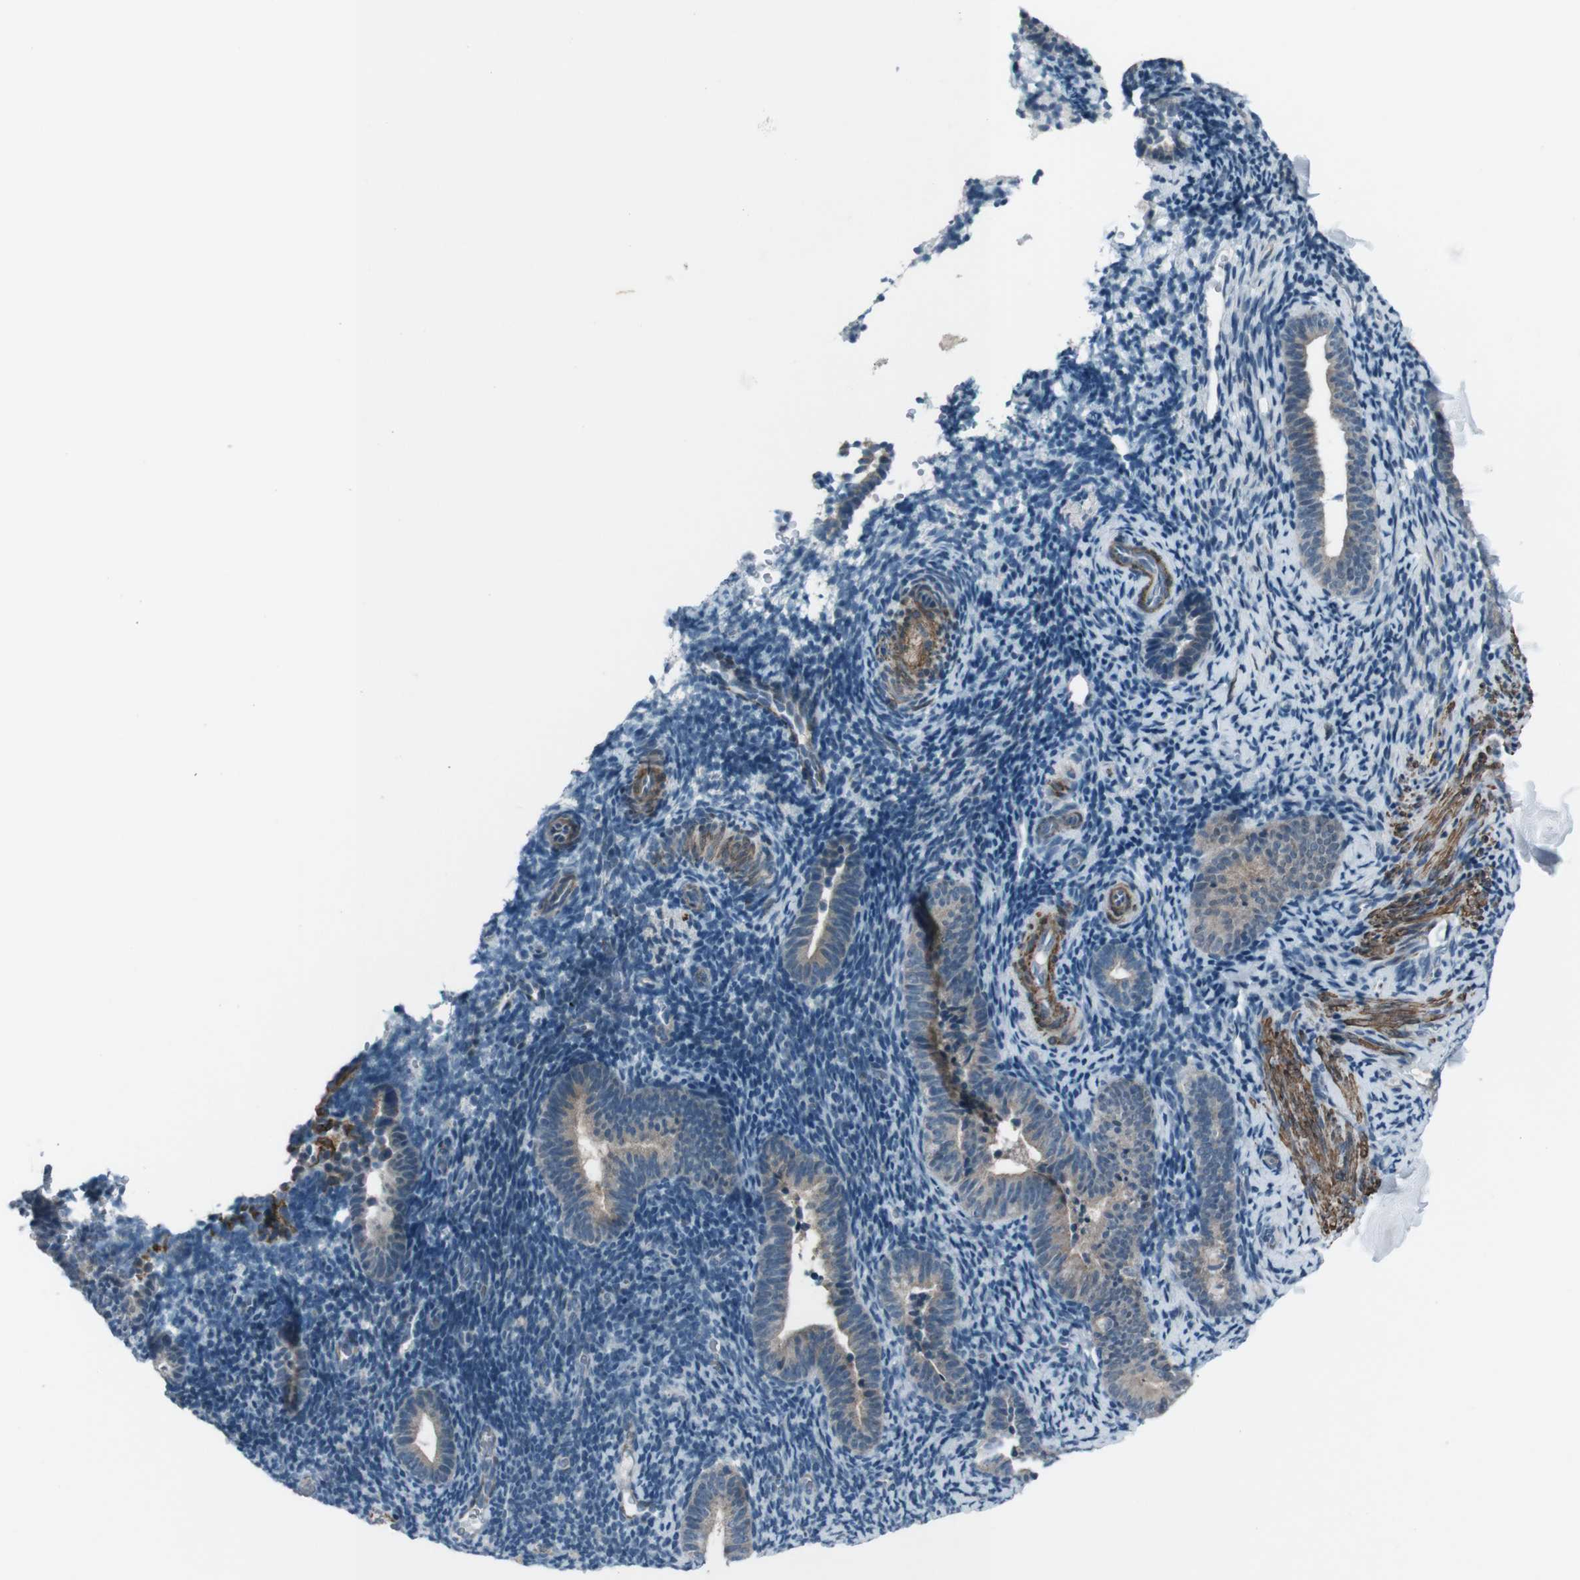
{"staining": {"intensity": "negative", "quantity": "none", "location": "none"}, "tissue": "endometrium", "cell_type": "Cells in endometrial stroma", "image_type": "normal", "snomed": [{"axis": "morphology", "description": "Normal tissue, NOS"}, {"axis": "topography", "description": "Endometrium"}], "caption": "Immunohistochemistry histopathology image of normal endometrium stained for a protein (brown), which displays no positivity in cells in endometrial stroma.", "gene": "PDLIM5", "patient": {"sex": "female", "age": 51}}